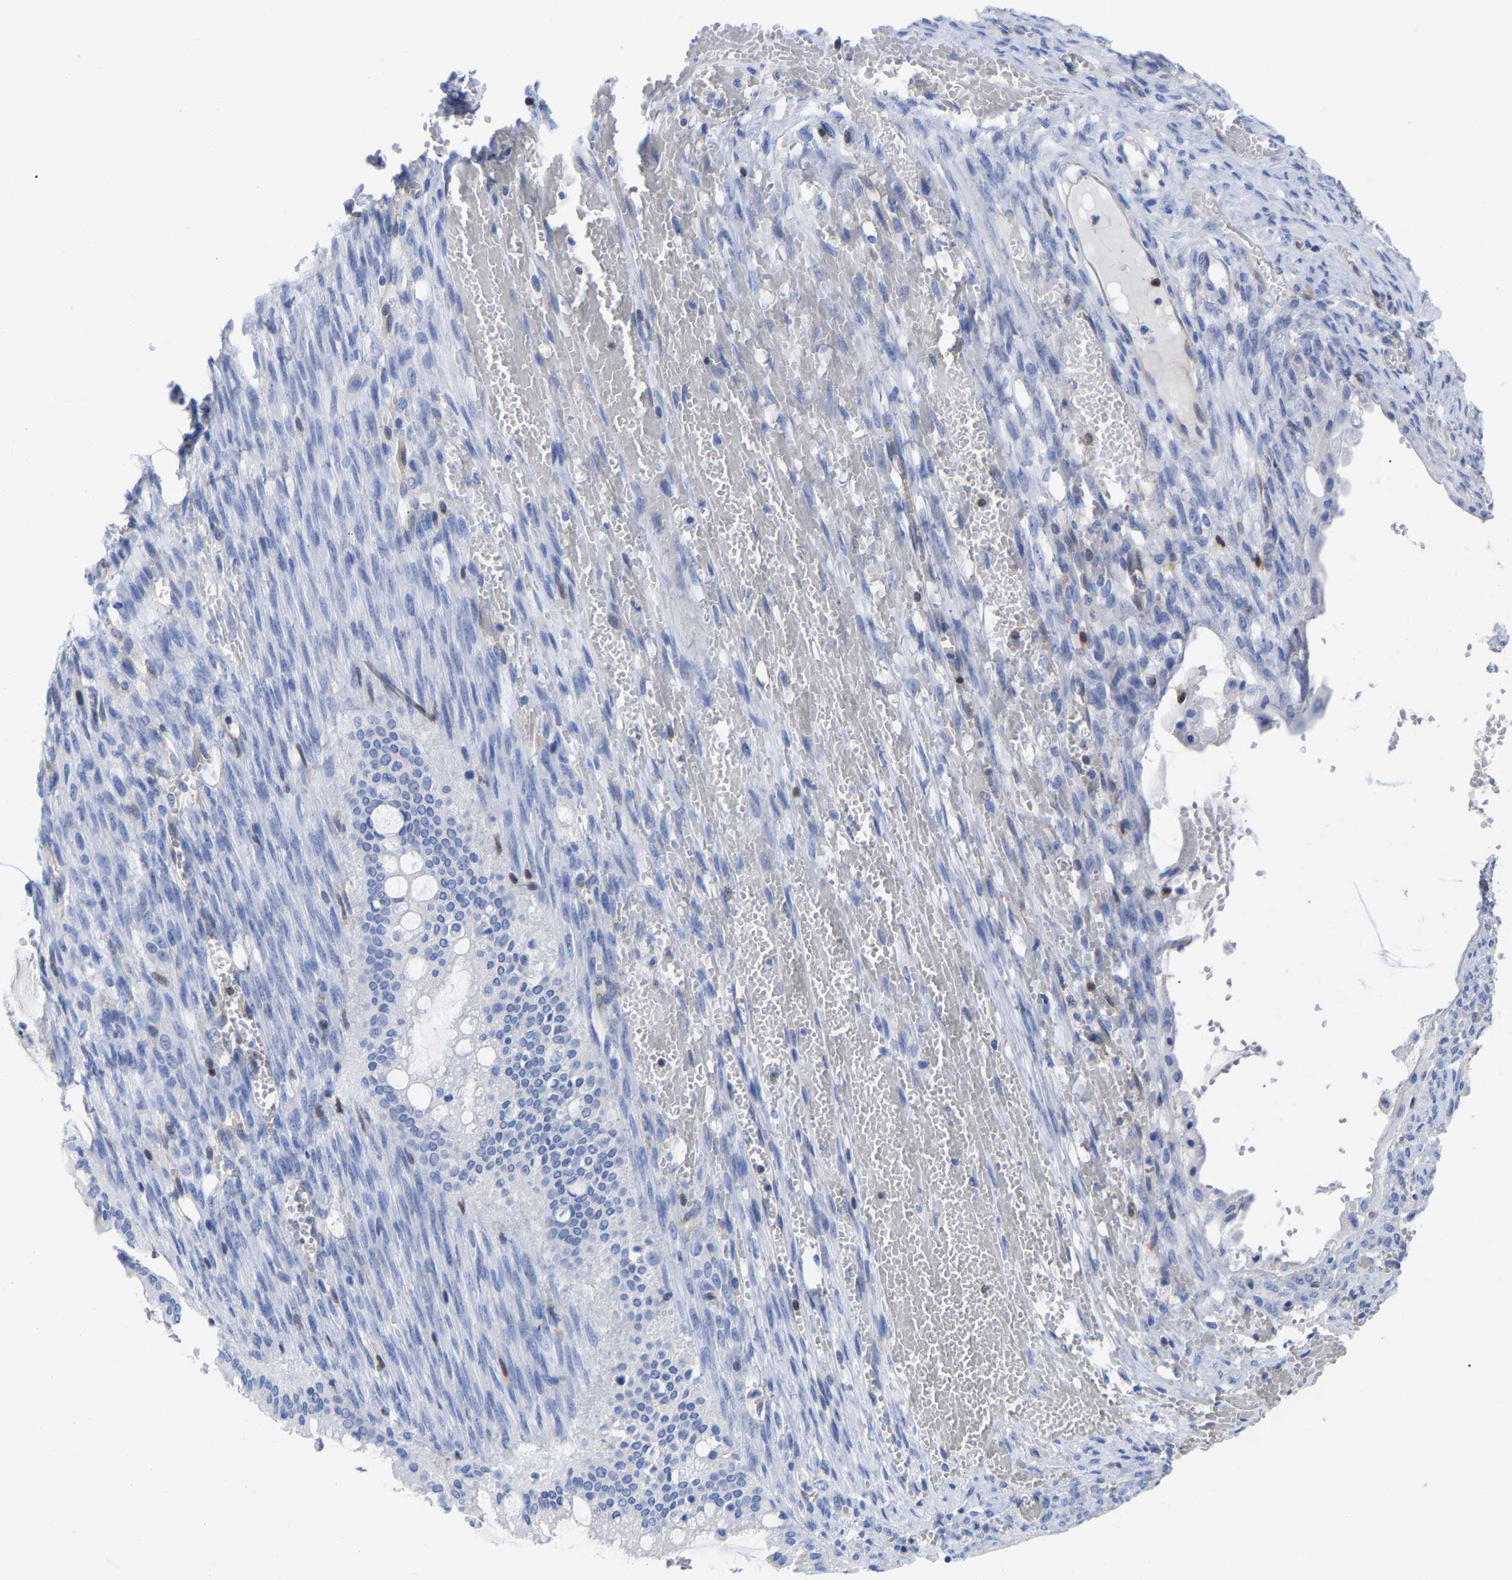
{"staining": {"intensity": "negative", "quantity": "none", "location": "none"}, "tissue": "ovarian cancer", "cell_type": "Tumor cells", "image_type": "cancer", "snomed": [{"axis": "morphology", "description": "Cystadenocarcinoma, mucinous, NOS"}, {"axis": "topography", "description": "Ovary"}], "caption": "Ovarian cancer stained for a protein using IHC demonstrates no expression tumor cells.", "gene": "GIMAP4", "patient": {"sex": "female", "age": 73}}